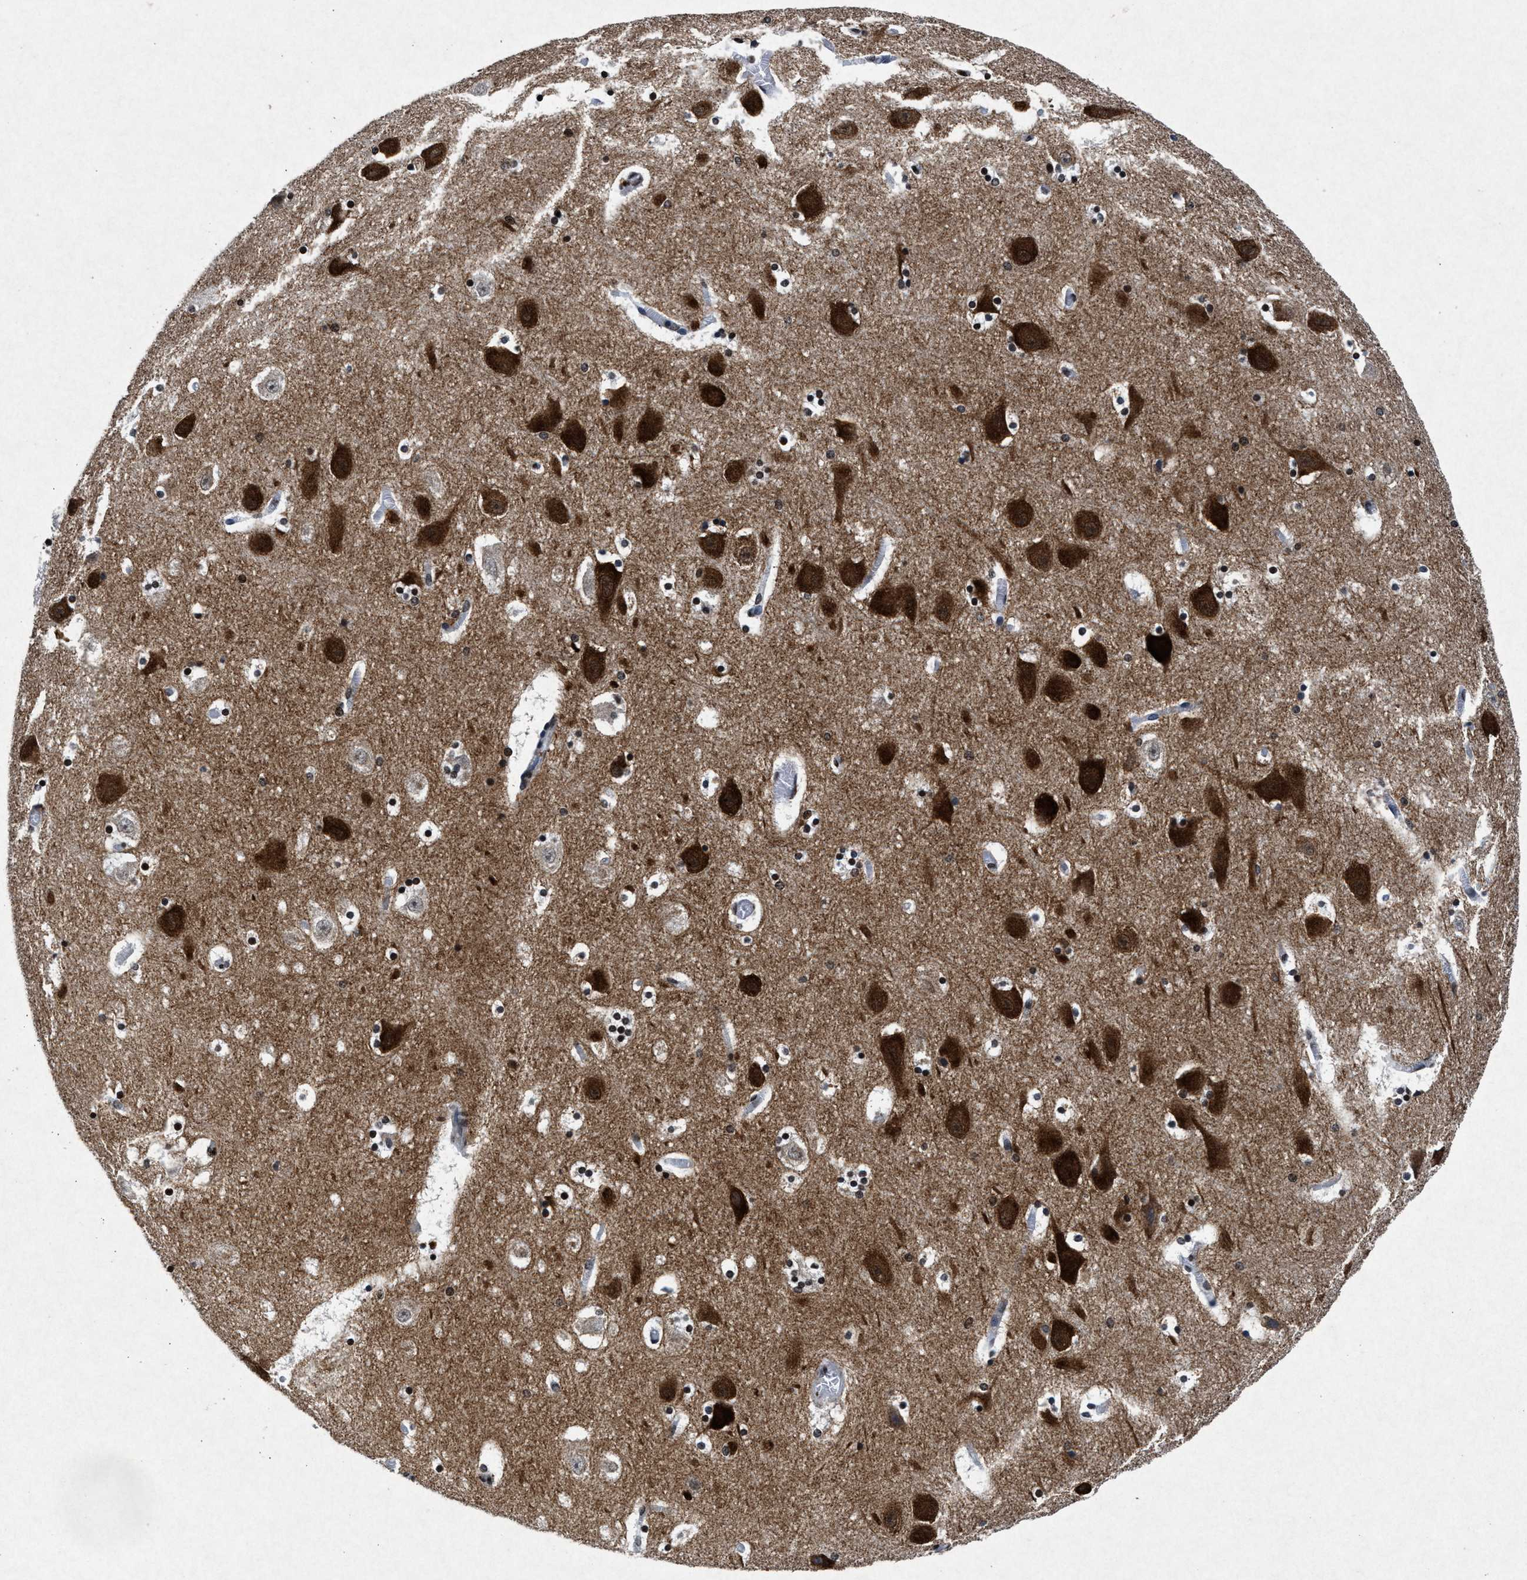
{"staining": {"intensity": "moderate", "quantity": "<25%", "location": "cytoplasmic/membranous"}, "tissue": "hippocampus", "cell_type": "Glial cells", "image_type": "normal", "snomed": [{"axis": "morphology", "description": "Normal tissue, NOS"}, {"axis": "topography", "description": "Hippocampus"}], "caption": "Protein expression analysis of benign human hippocampus reveals moderate cytoplasmic/membranous expression in about <25% of glial cells. (DAB IHC with brightfield microscopy, high magnification).", "gene": "MAP6", "patient": {"sex": "male", "age": 45}}